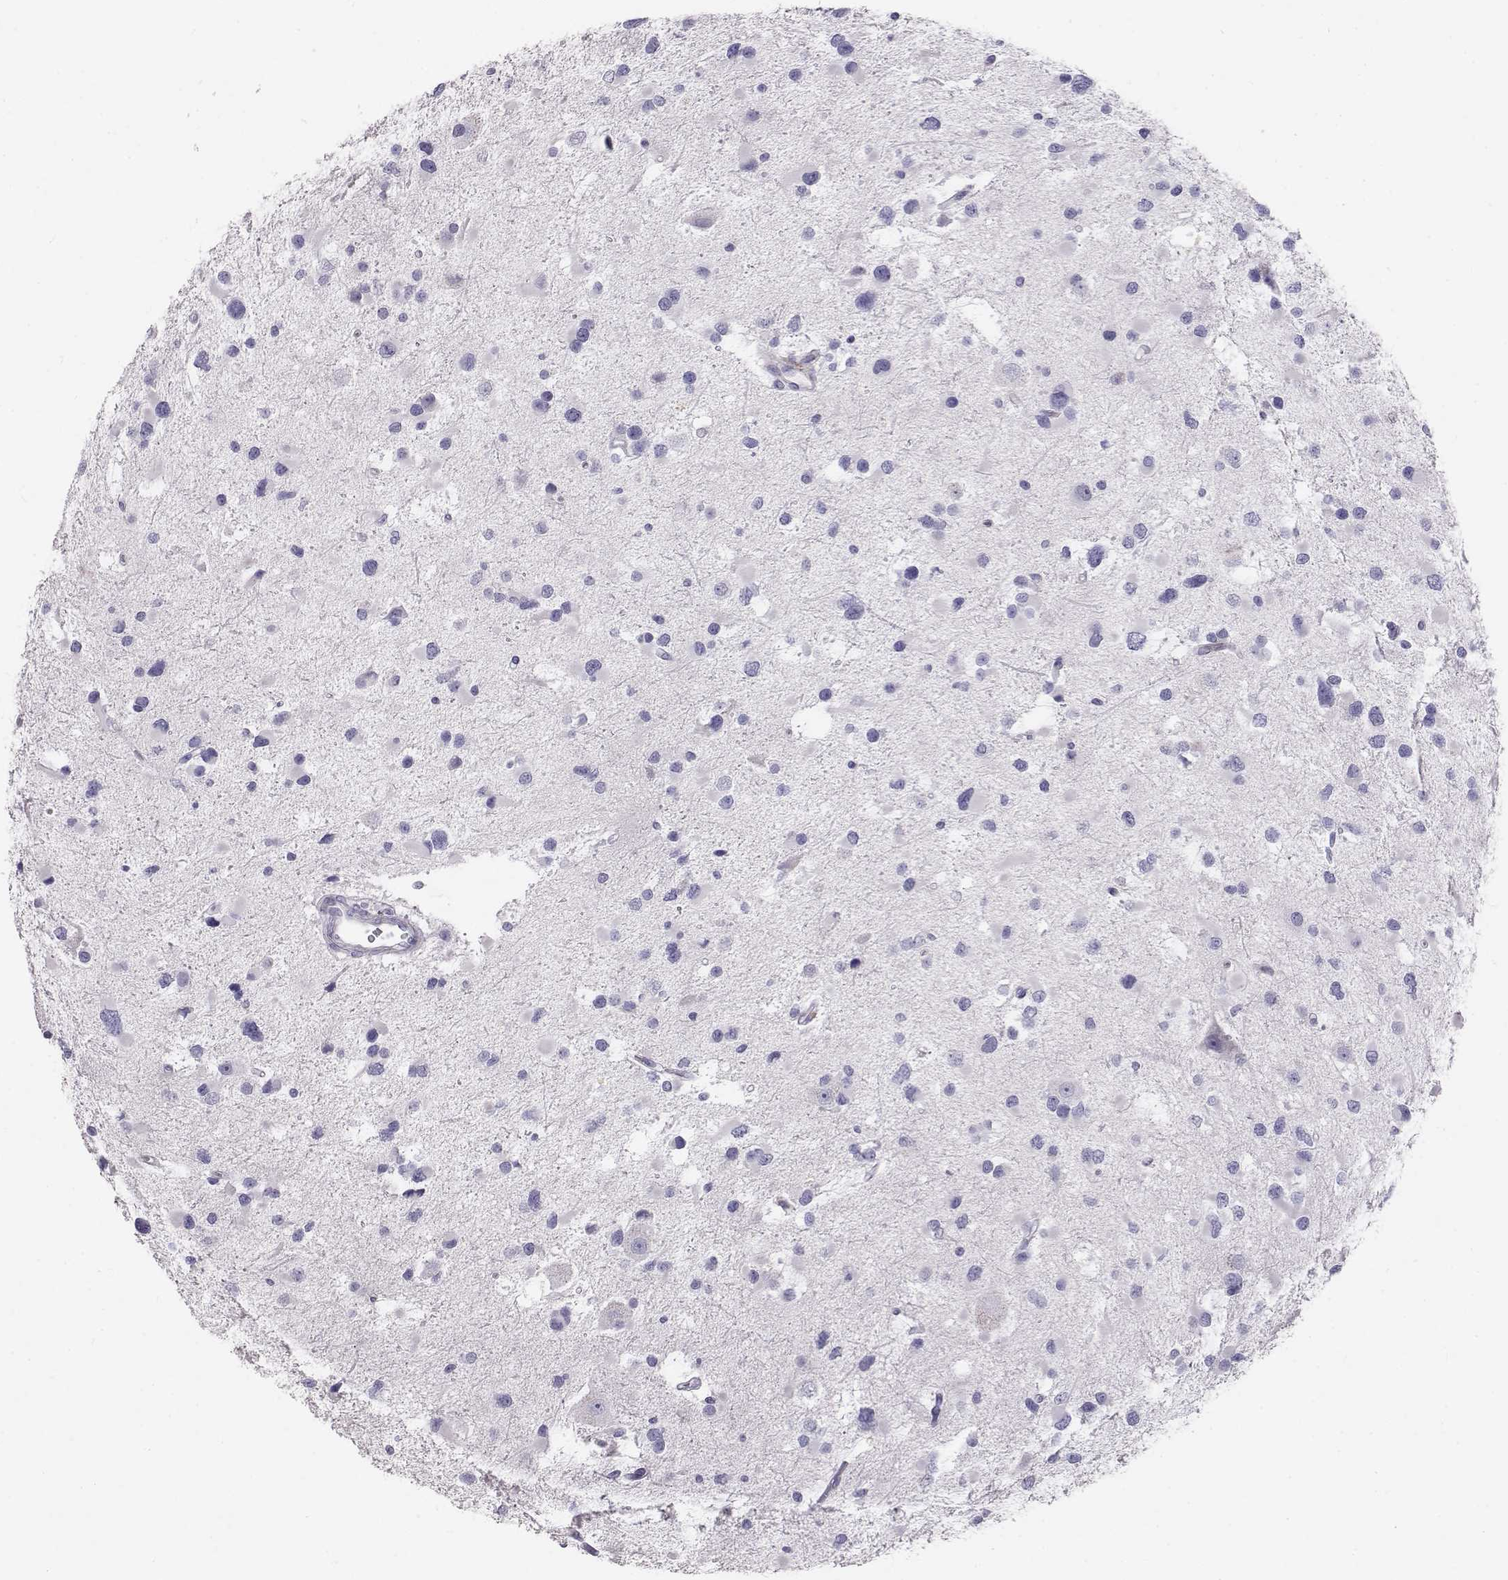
{"staining": {"intensity": "negative", "quantity": "none", "location": "none"}, "tissue": "glioma", "cell_type": "Tumor cells", "image_type": "cancer", "snomed": [{"axis": "morphology", "description": "Glioma, malignant, Low grade"}, {"axis": "topography", "description": "Brain"}], "caption": "Immunohistochemical staining of malignant low-grade glioma exhibits no significant staining in tumor cells.", "gene": "RD3", "patient": {"sex": "female", "age": 32}}